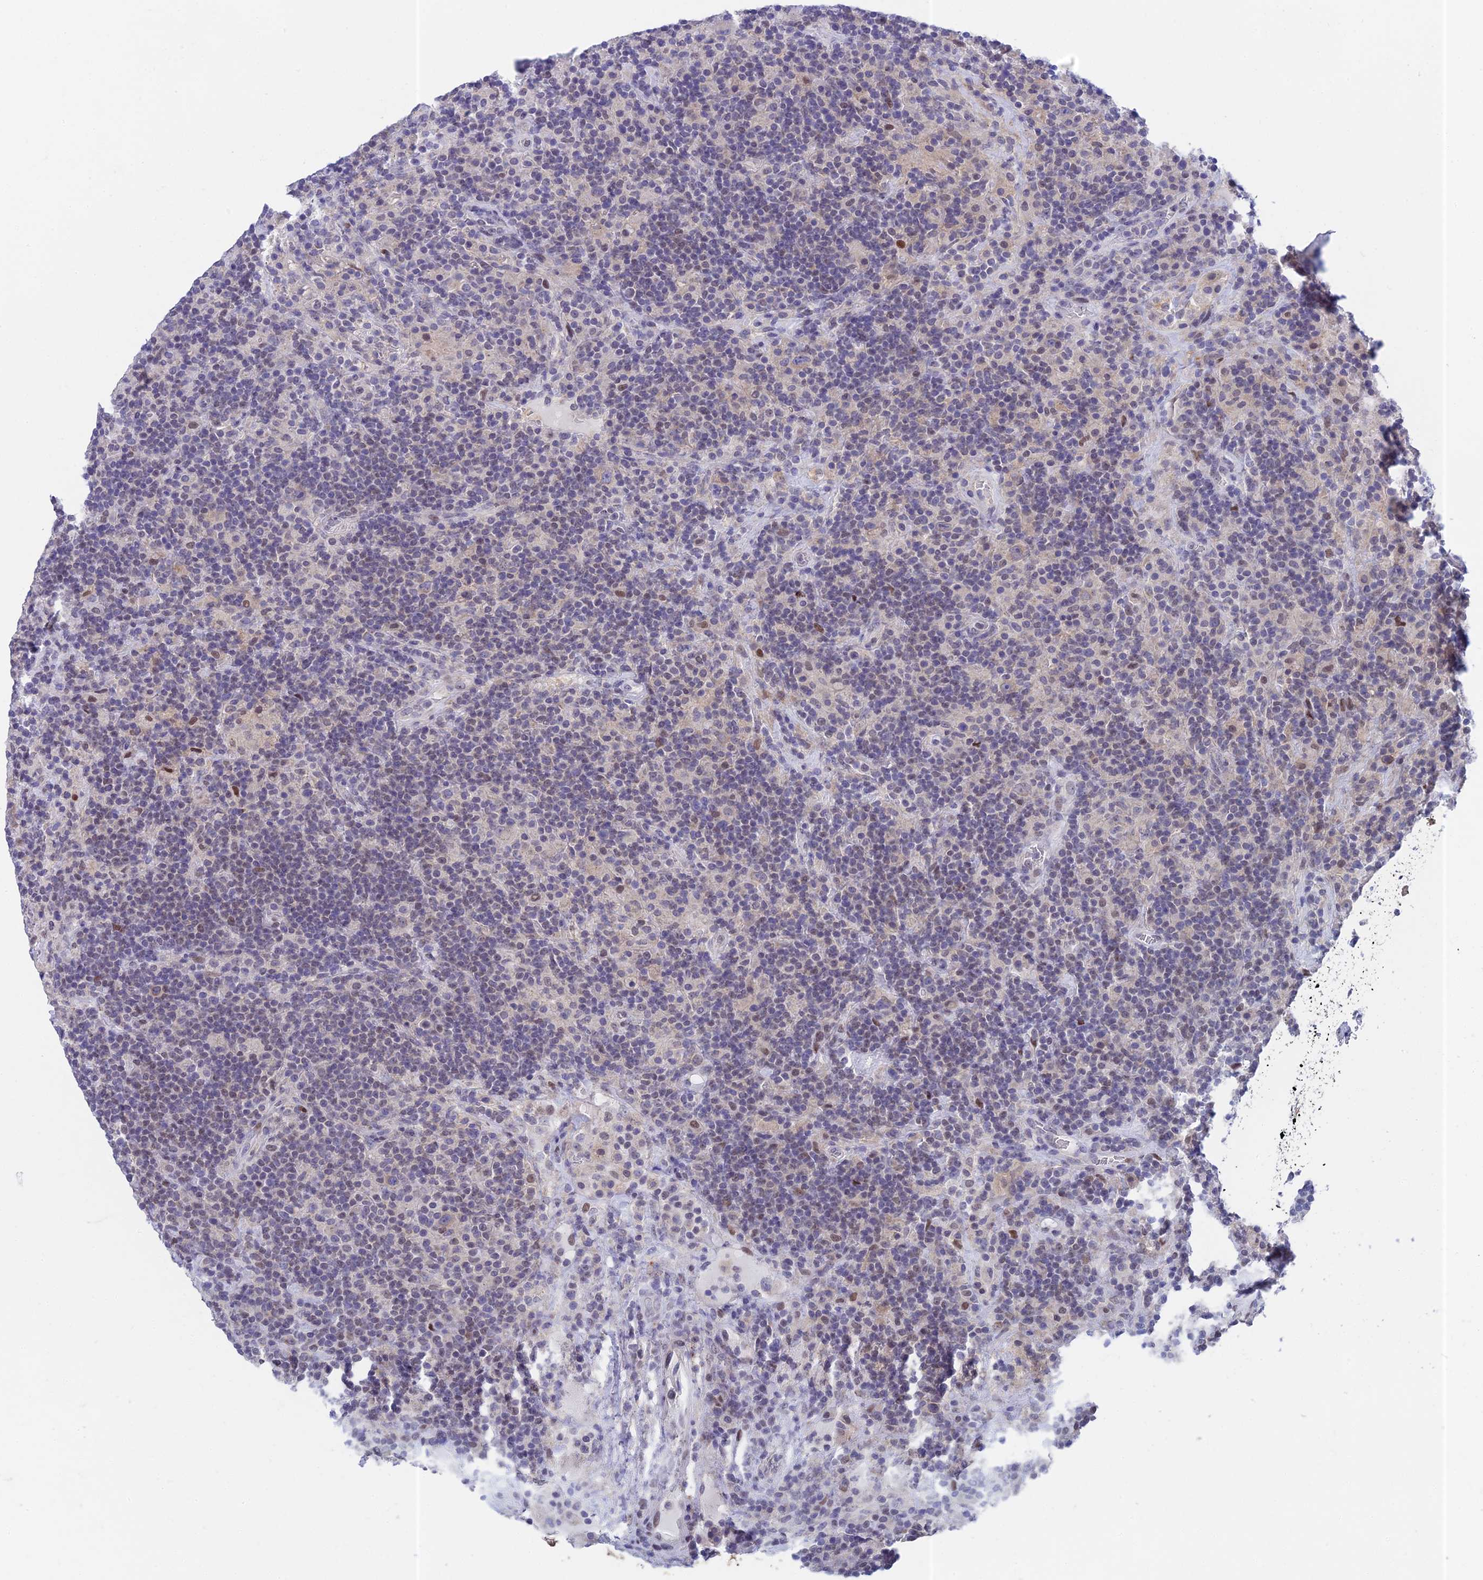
{"staining": {"intensity": "moderate", "quantity": "<25%", "location": "nuclear"}, "tissue": "lymphoma", "cell_type": "Tumor cells", "image_type": "cancer", "snomed": [{"axis": "morphology", "description": "Hodgkin's disease, NOS"}, {"axis": "topography", "description": "Lymph node"}], "caption": "Hodgkin's disease was stained to show a protein in brown. There is low levels of moderate nuclear positivity in approximately <25% of tumor cells.", "gene": "MRPL17", "patient": {"sex": "male", "age": 70}}